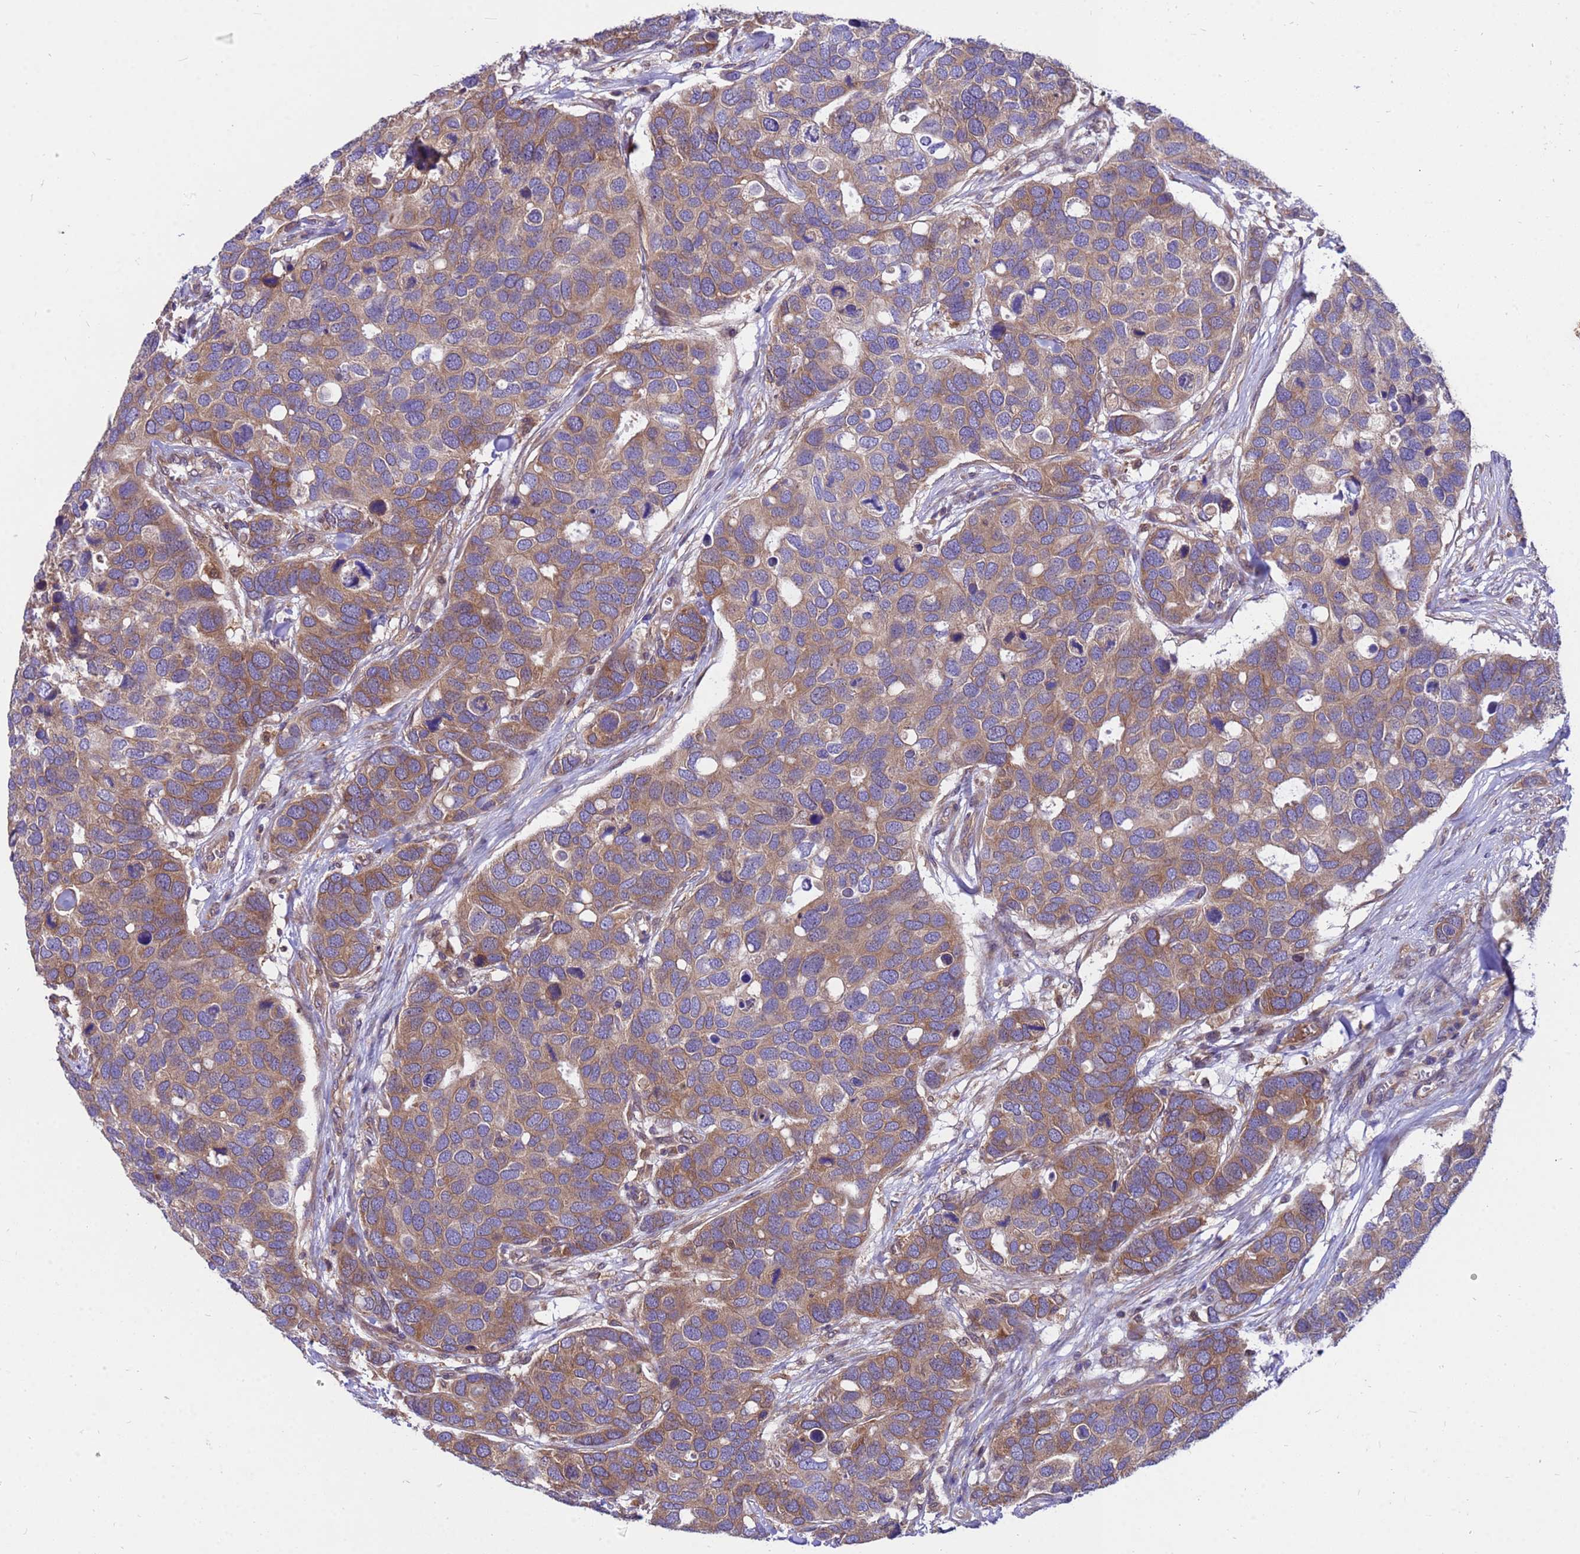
{"staining": {"intensity": "weak", "quantity": "25%-75%", "location": "cytoplasmic/membranous"}, "tissue": "breast cancer", "cell_type": "Tumor cells", "image_type": "cancer", "snomed": [{"axis": "morphology", "description": "Duct carcinoma"}, {"axis": "topography", "description": "Breast"}], "caption": "A histopathology image of human intraductal carcinoma (breast) stained for a protein demonstrates weak cytoplasmic/membranous brown staining in tumor cells.", "gene": "GET3", "patient": {"sex": "female", "age": 83}}